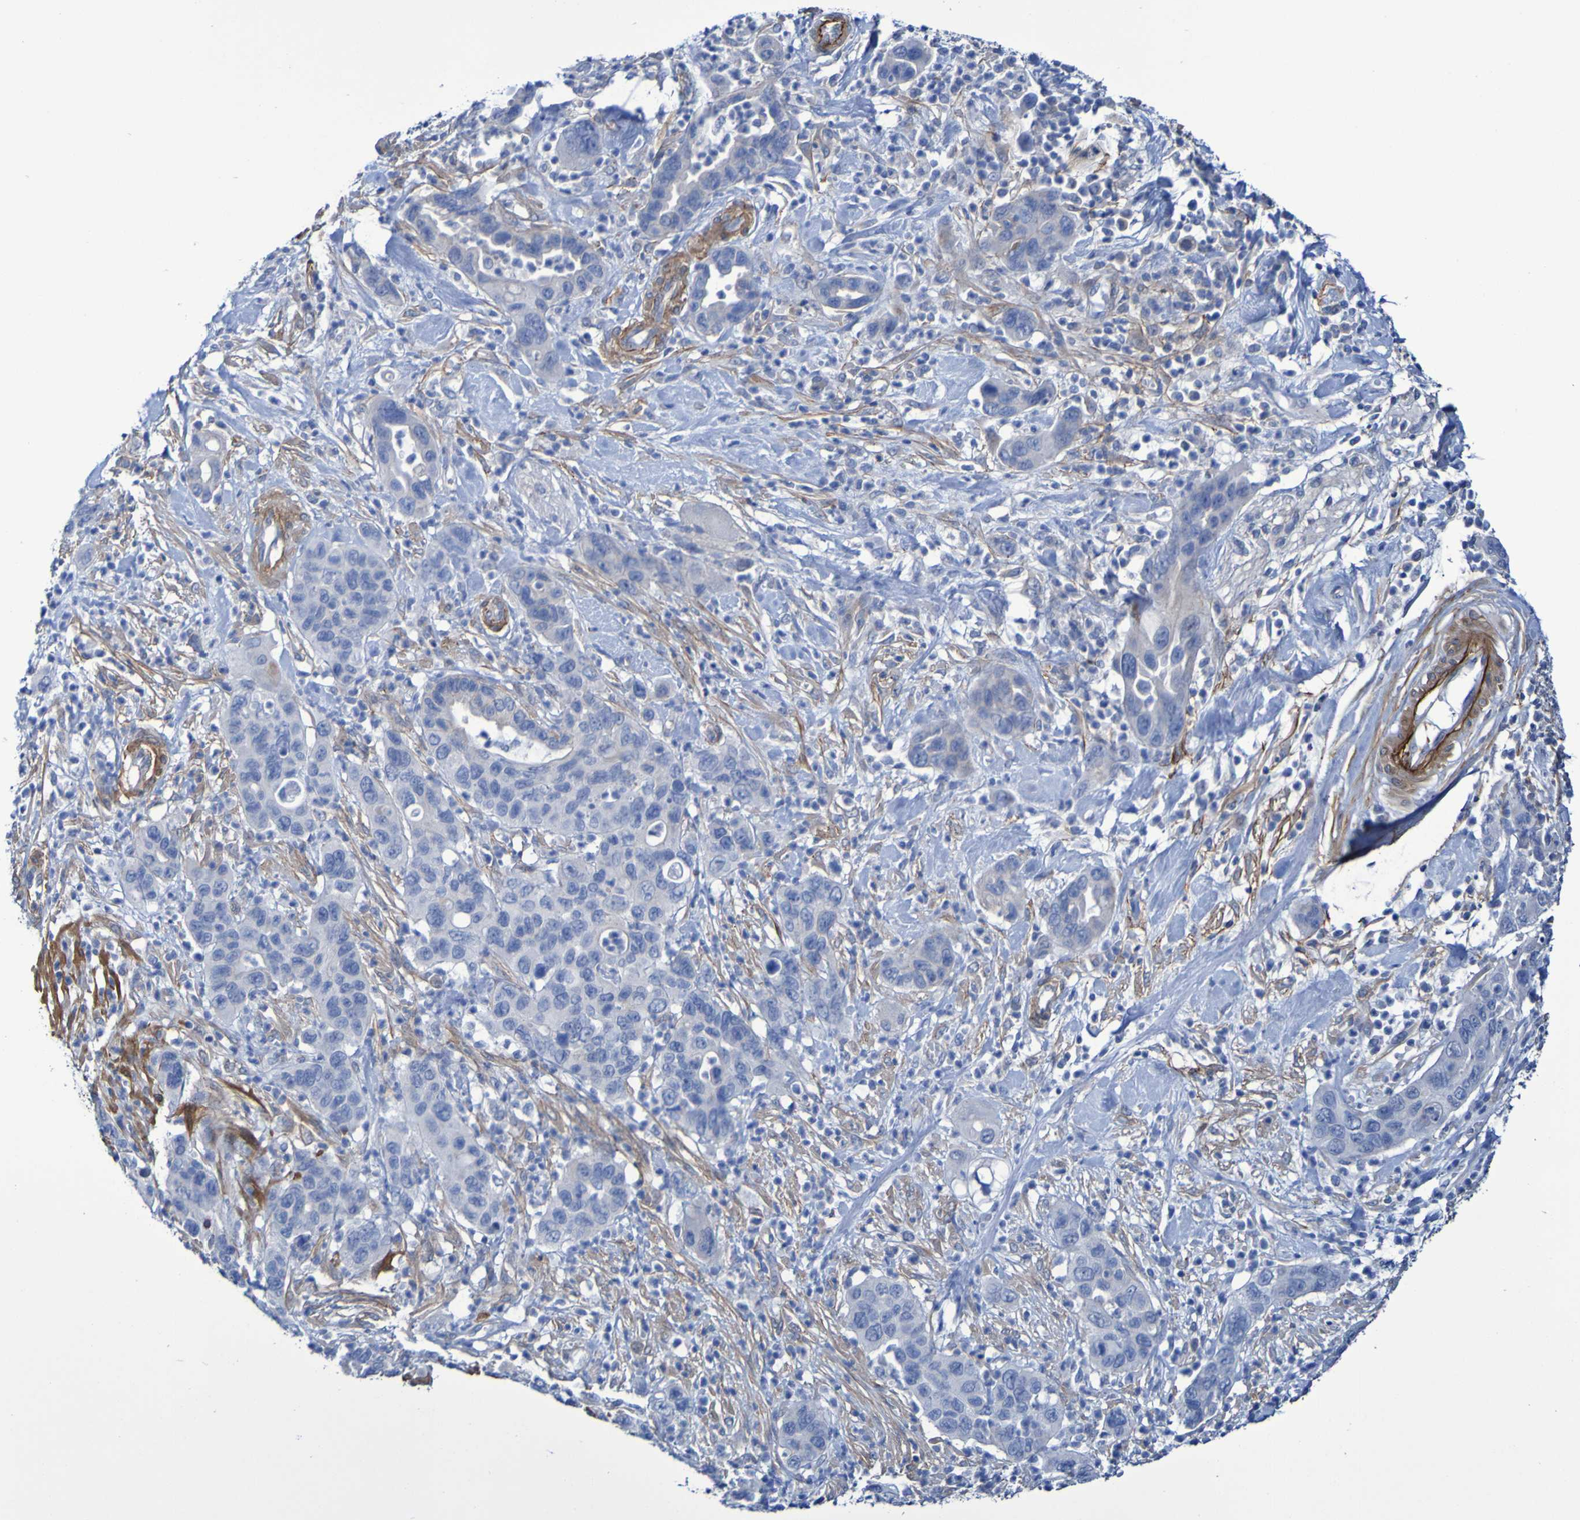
{"staining": {"intensity": "negative", "quantity": "none", "location": "none"}, "tissue": "pancreatic cancer", "cell_type": "Tumor cells", "image_type": "cancer", "snomed": [{"axis": "morphology", "description": "Adenocarcinoma, NOS"}, {"axis": "topography", "description": "Pancreas"}], "caption": "Tumor cells are negative for protein expression in human pancreatic cancer.", "gene": "LPP", "patient": {"sex": "female", "age": 71}}